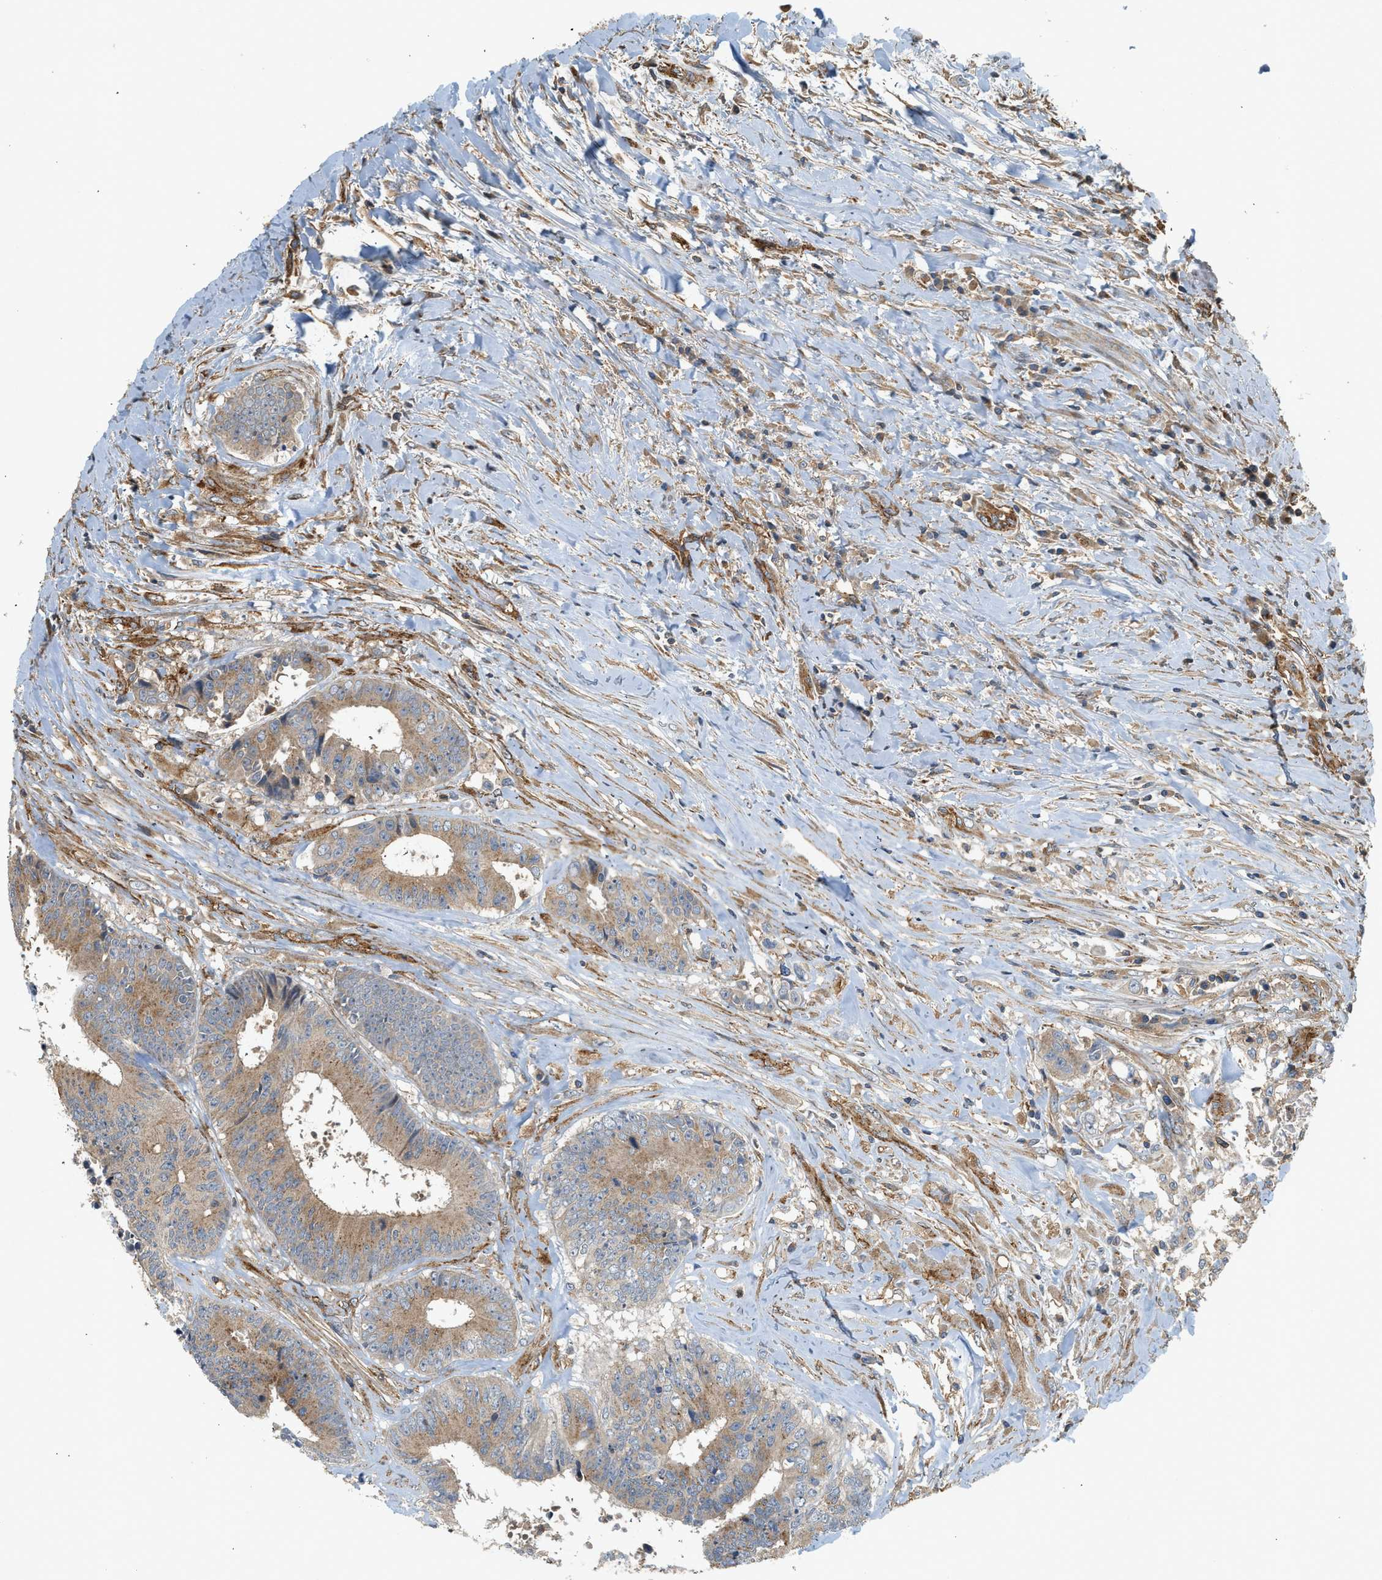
{"staining": {"intensity": "moderate", "quantity": ">75%", "location": "cytoplasmic/membranous"}, "tissue": "colorectal cancer", "cell_type": "Tumor cells", "image_type": "cancer", "snomed": [{"axis": "morphology", "description": "Adenocarcinoma, NOS"}, {"axis": "topography", "description": "Rectum"}], "caption": "An image showing moderate cytoplasmic/membranous staining in approximately >75% of tumor cells in adenocarcinoma (colorectal), as visualized by brown immunohistochemical staining.", "gene": "HIP1", "patient": {"sex": "male", "age": 72}}